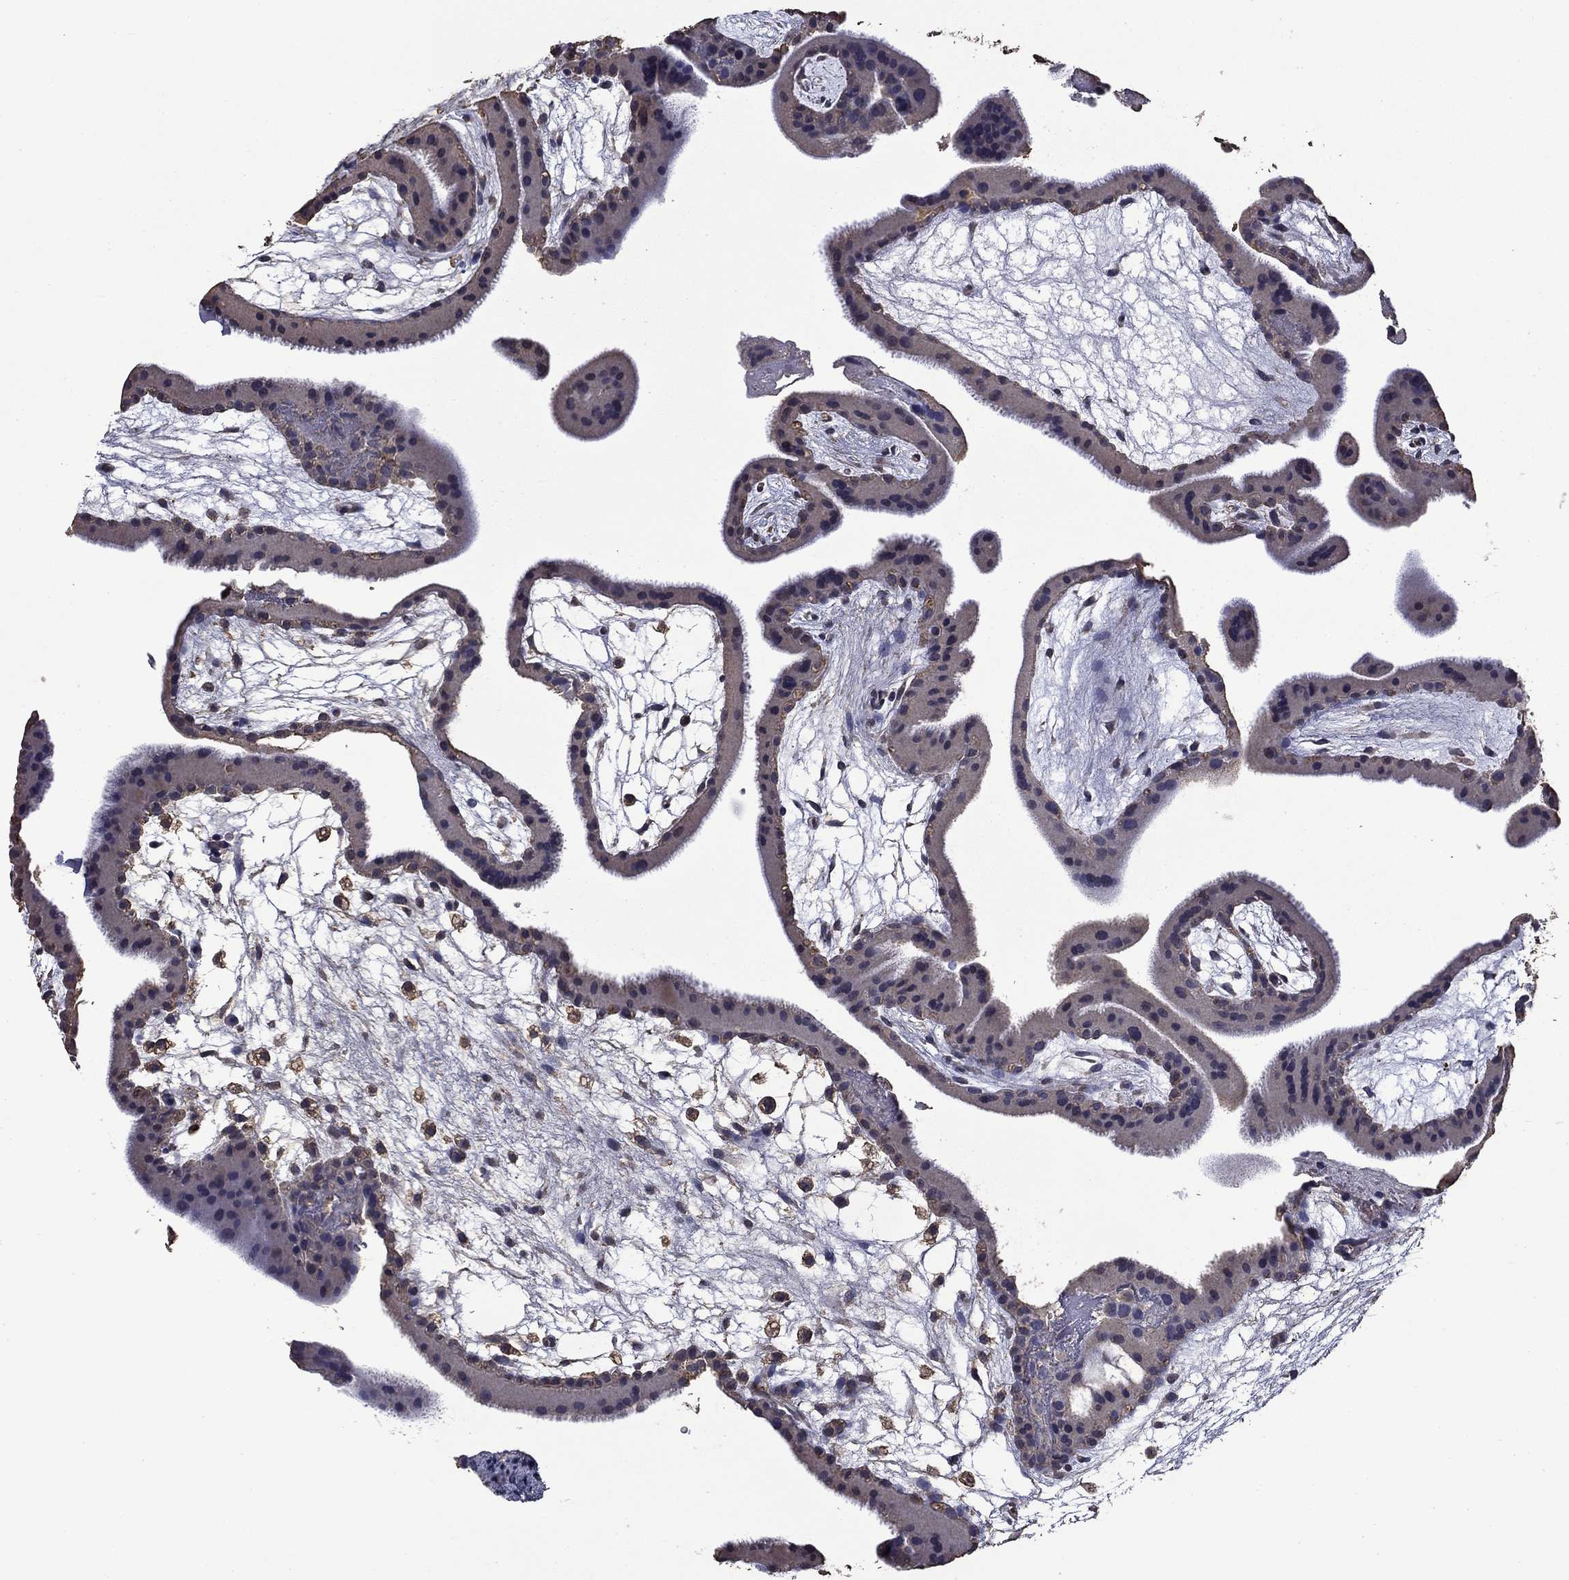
{"staining": {"intensity": "weak", "quantity": ">75%", "location": "cytoplasmic/membranous"}, "tissue": "placenta", "cell_type": "Decidual cells", "image_type": "normal", "snomed": [{"axis": "morphology", "description": "Normal tissue, NOS"}, {"axis": "topography", "description": "Placenta"}], "caption": "DAB immunohistochemical staining of normal placenta demonstrates weak cytoplasmic/membranous protein staining in approximately >75% of decidual cells.", "gene": "MFAP3L", "patient": {"sex": "female", "age": 19}}